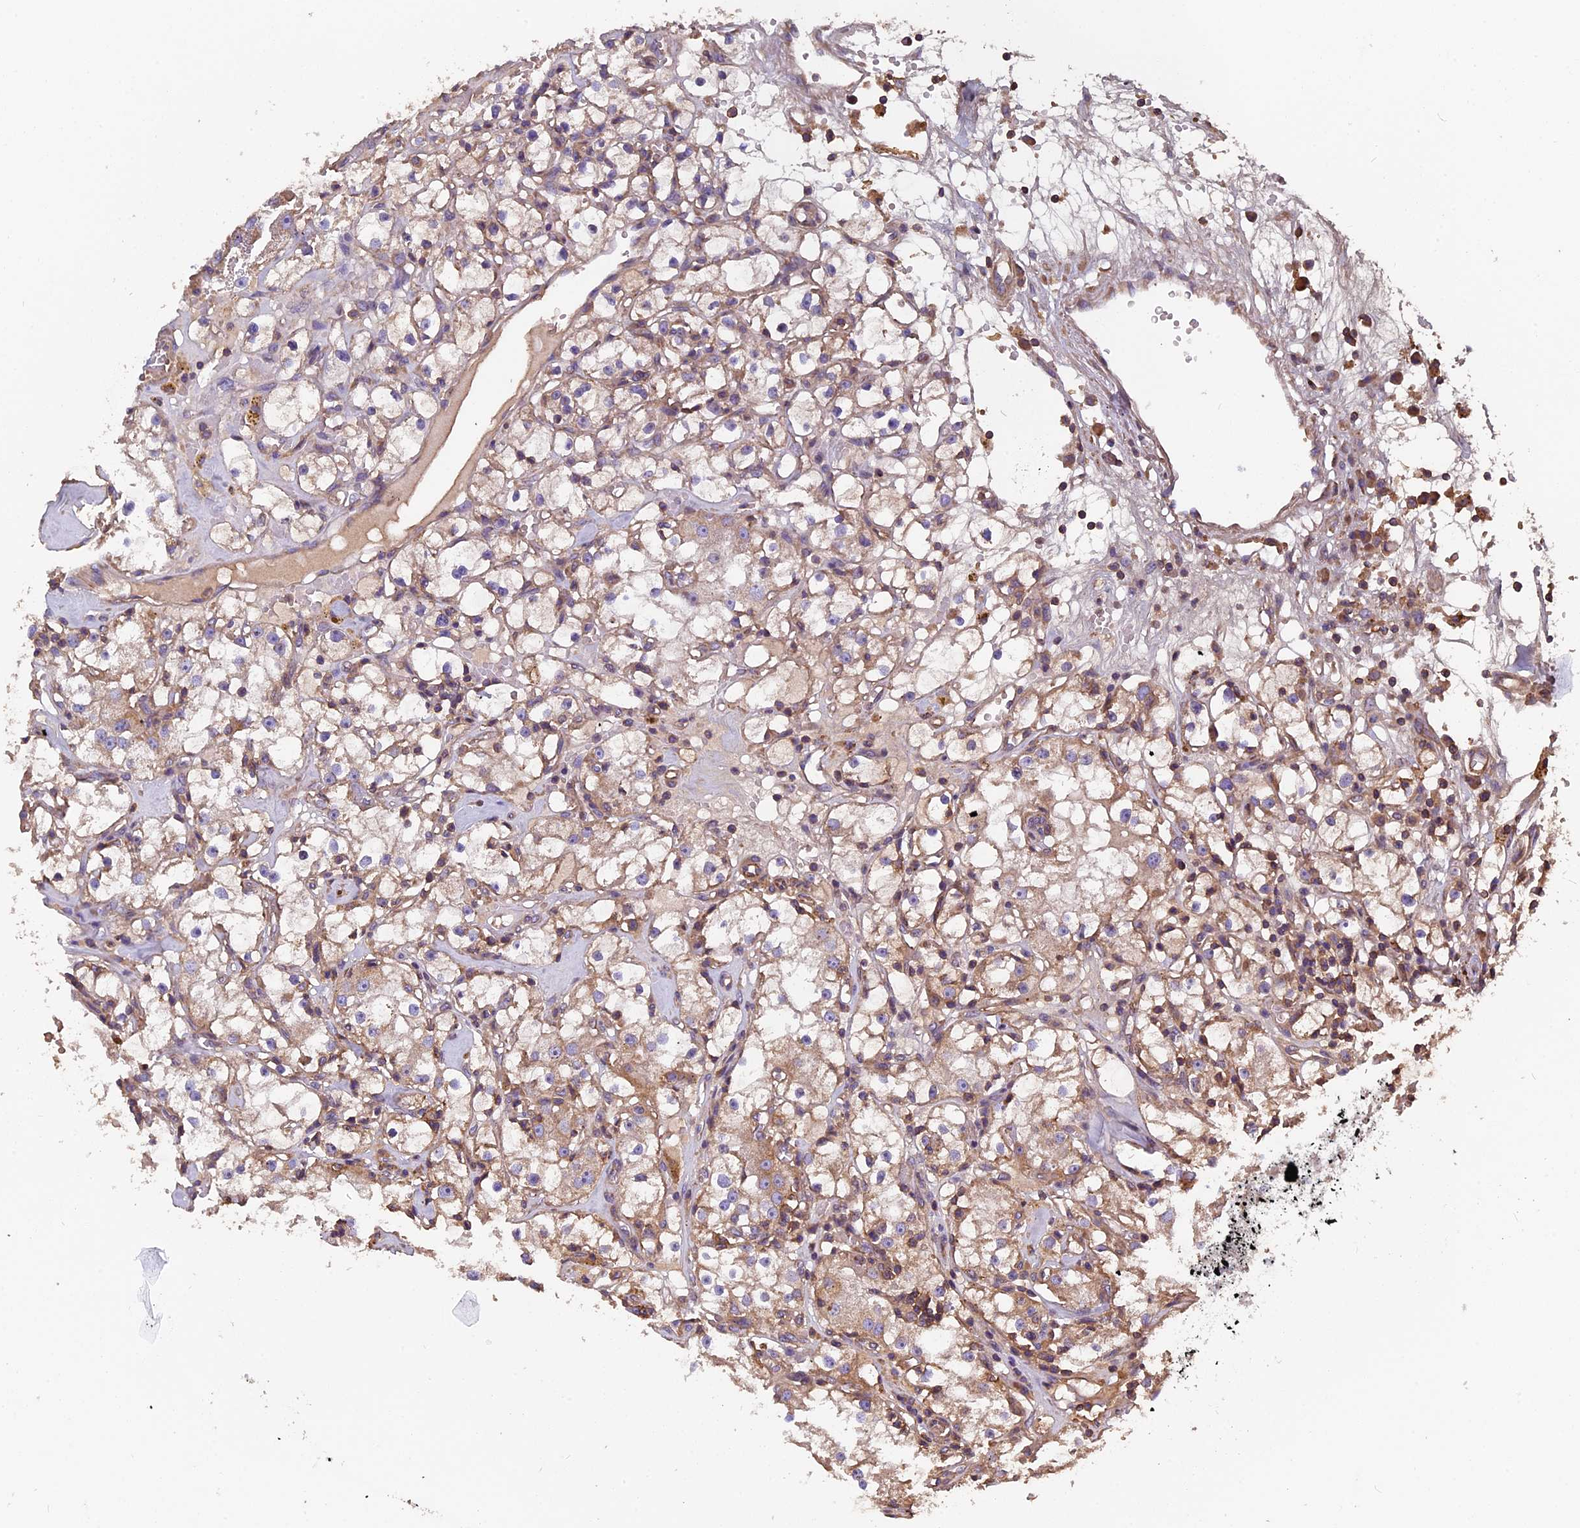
{"staining": {"intensity": "weak", "quantity": ">75%", "location": "cytoplasmic/membranous"}, "tissue": "renal cancer", "cell_type": "Tumor cells", "image_type": "cancer", "snomed": [{"axis": "morphology", "description": "Adenocarcinoma, NOS"}, {"axis": "topography", "description": "Kidney"}], "caption": "A photomicrograph showing weak cytoplasmic/membranous positivity in about >75% of tumor cells in renal cancer (adenocarcinoma), as visualized by brown immunohistochemical staining.", "gene": "CCDC153", "patient": {"sex": "male", "age": 56}}